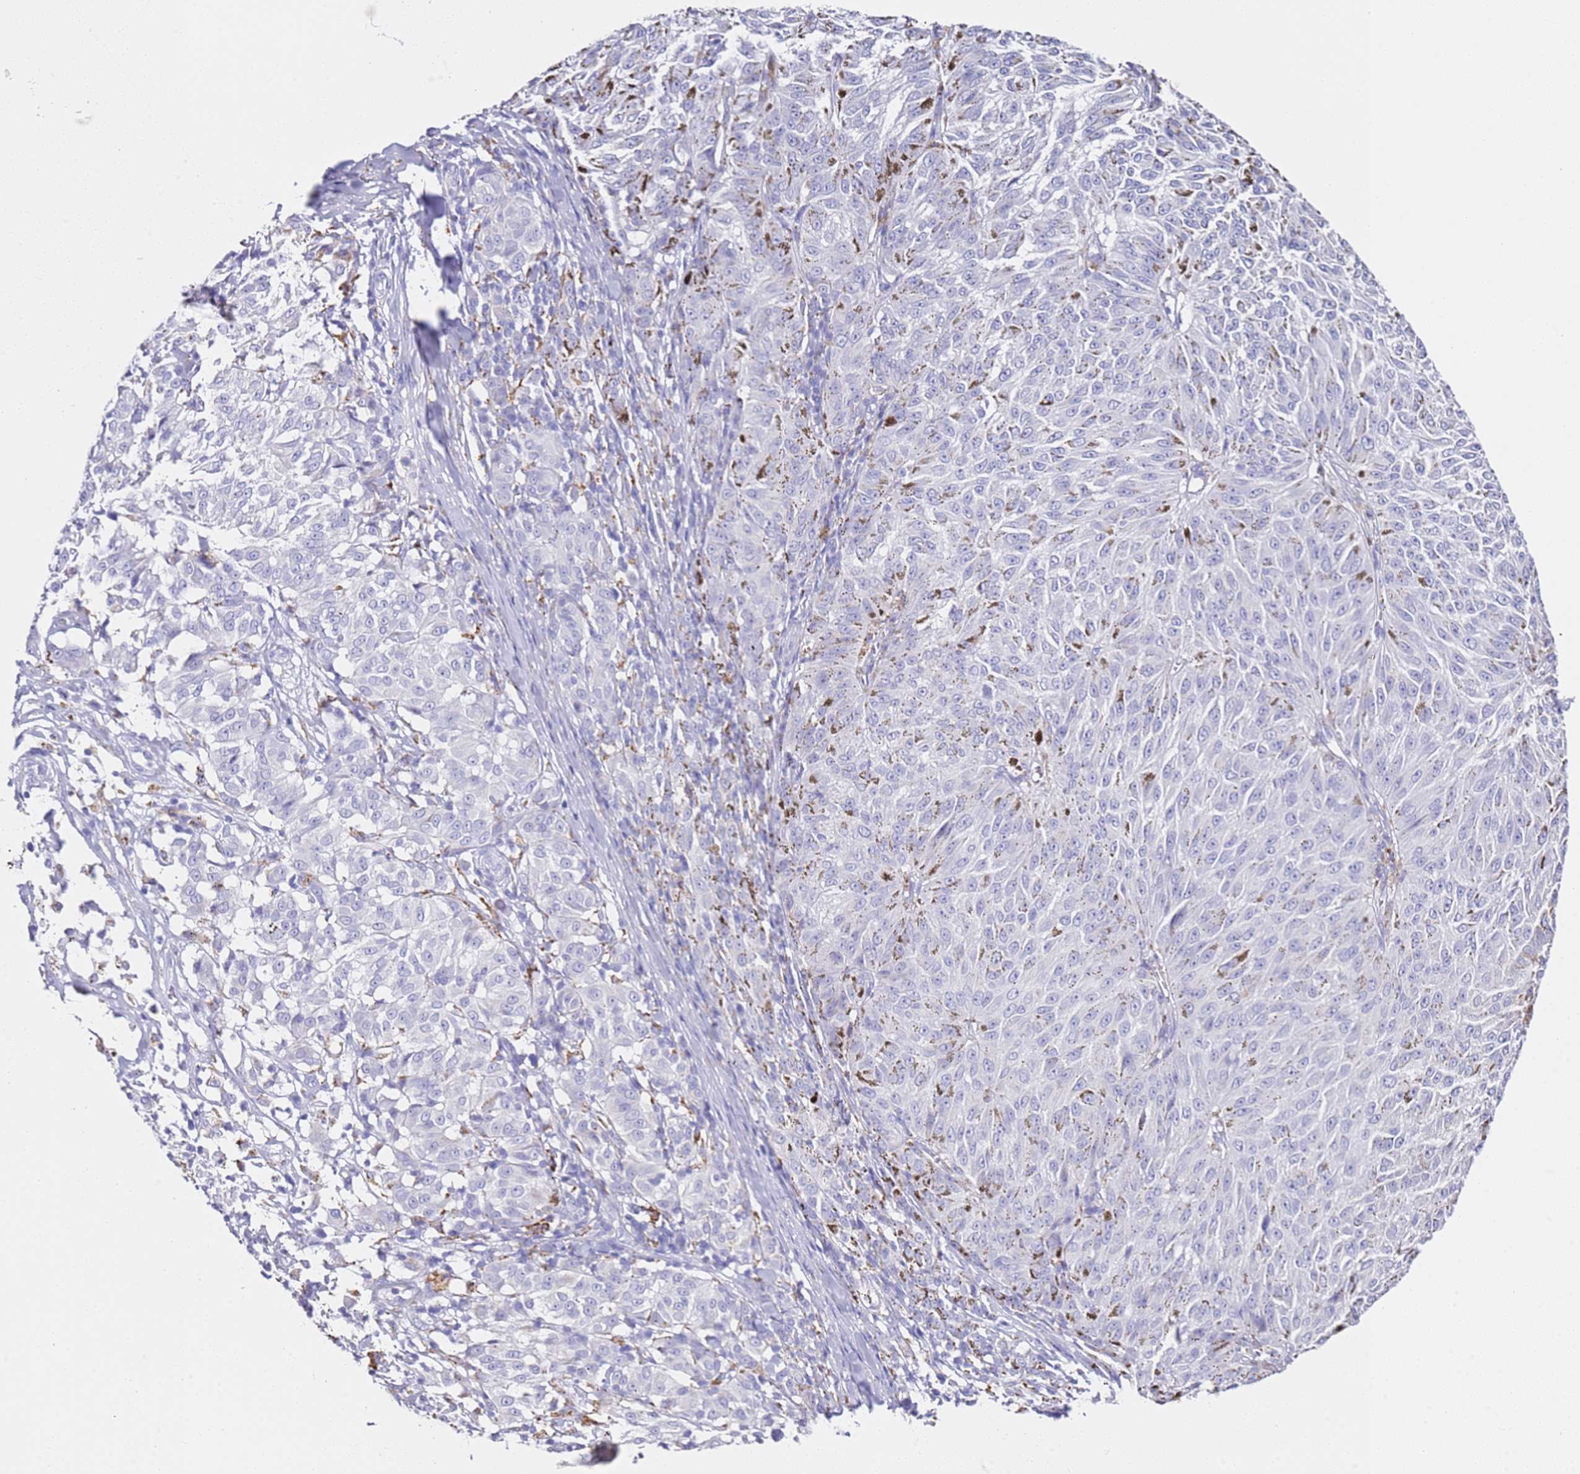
{"staining": {"intensity": "negative", "quantity": "none", "location": "none"}, "tissue": "melanoma", "cell_type": "Tumor cells", "image_type": "cancer", "snomed": [{"axis": "morphology", "description": "Malignant melanoma, NOS"}, {"axis": "topography", "description": "Skin"}], "caption": "Protein analysis of melanoma reveals no significant expression in tumor cells.", "gene": "PTBP2", "patient": {"sex": "female", "age": 72}}